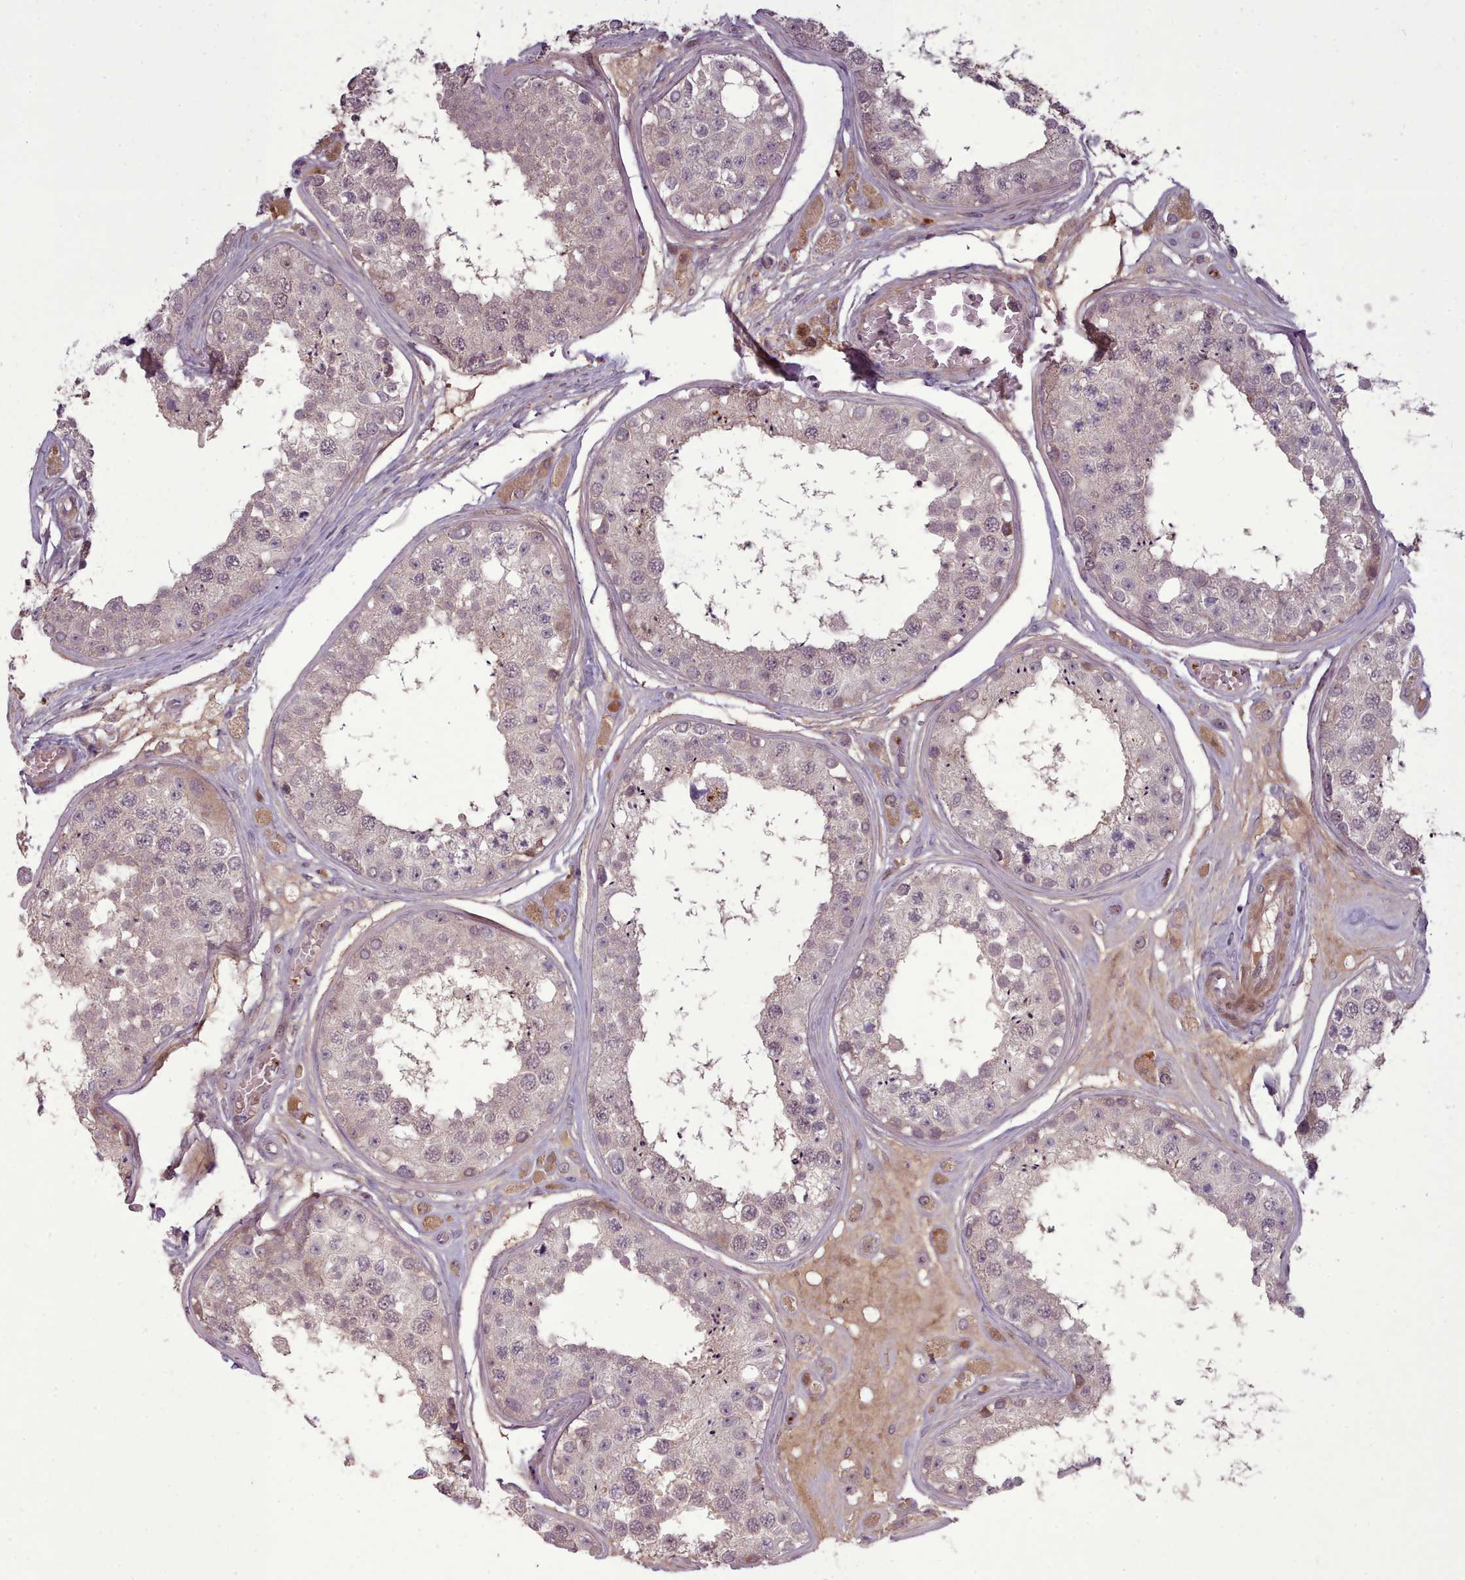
{"staining": {"intensity": "negative", "quantity": "none", "location": "none"}, "tissue": "testis", "cell_type": "Cells in seminiferous ducts", "image_type": "normal", "snomed": [{"axis": "morphology", "description": "Normal tissue, NOS"}, {"axis": "topography", "description": "Testis"}], "caption": "There is no significant staining in cells in seminiferous ducts of testis. (DAB (3,3'-diaminobenzidine) immunohistochemistry (IHC) with hematoxylin counter stain).", "gene": "LEFTY1", "patient": {"sex": "male", "age": 25}}